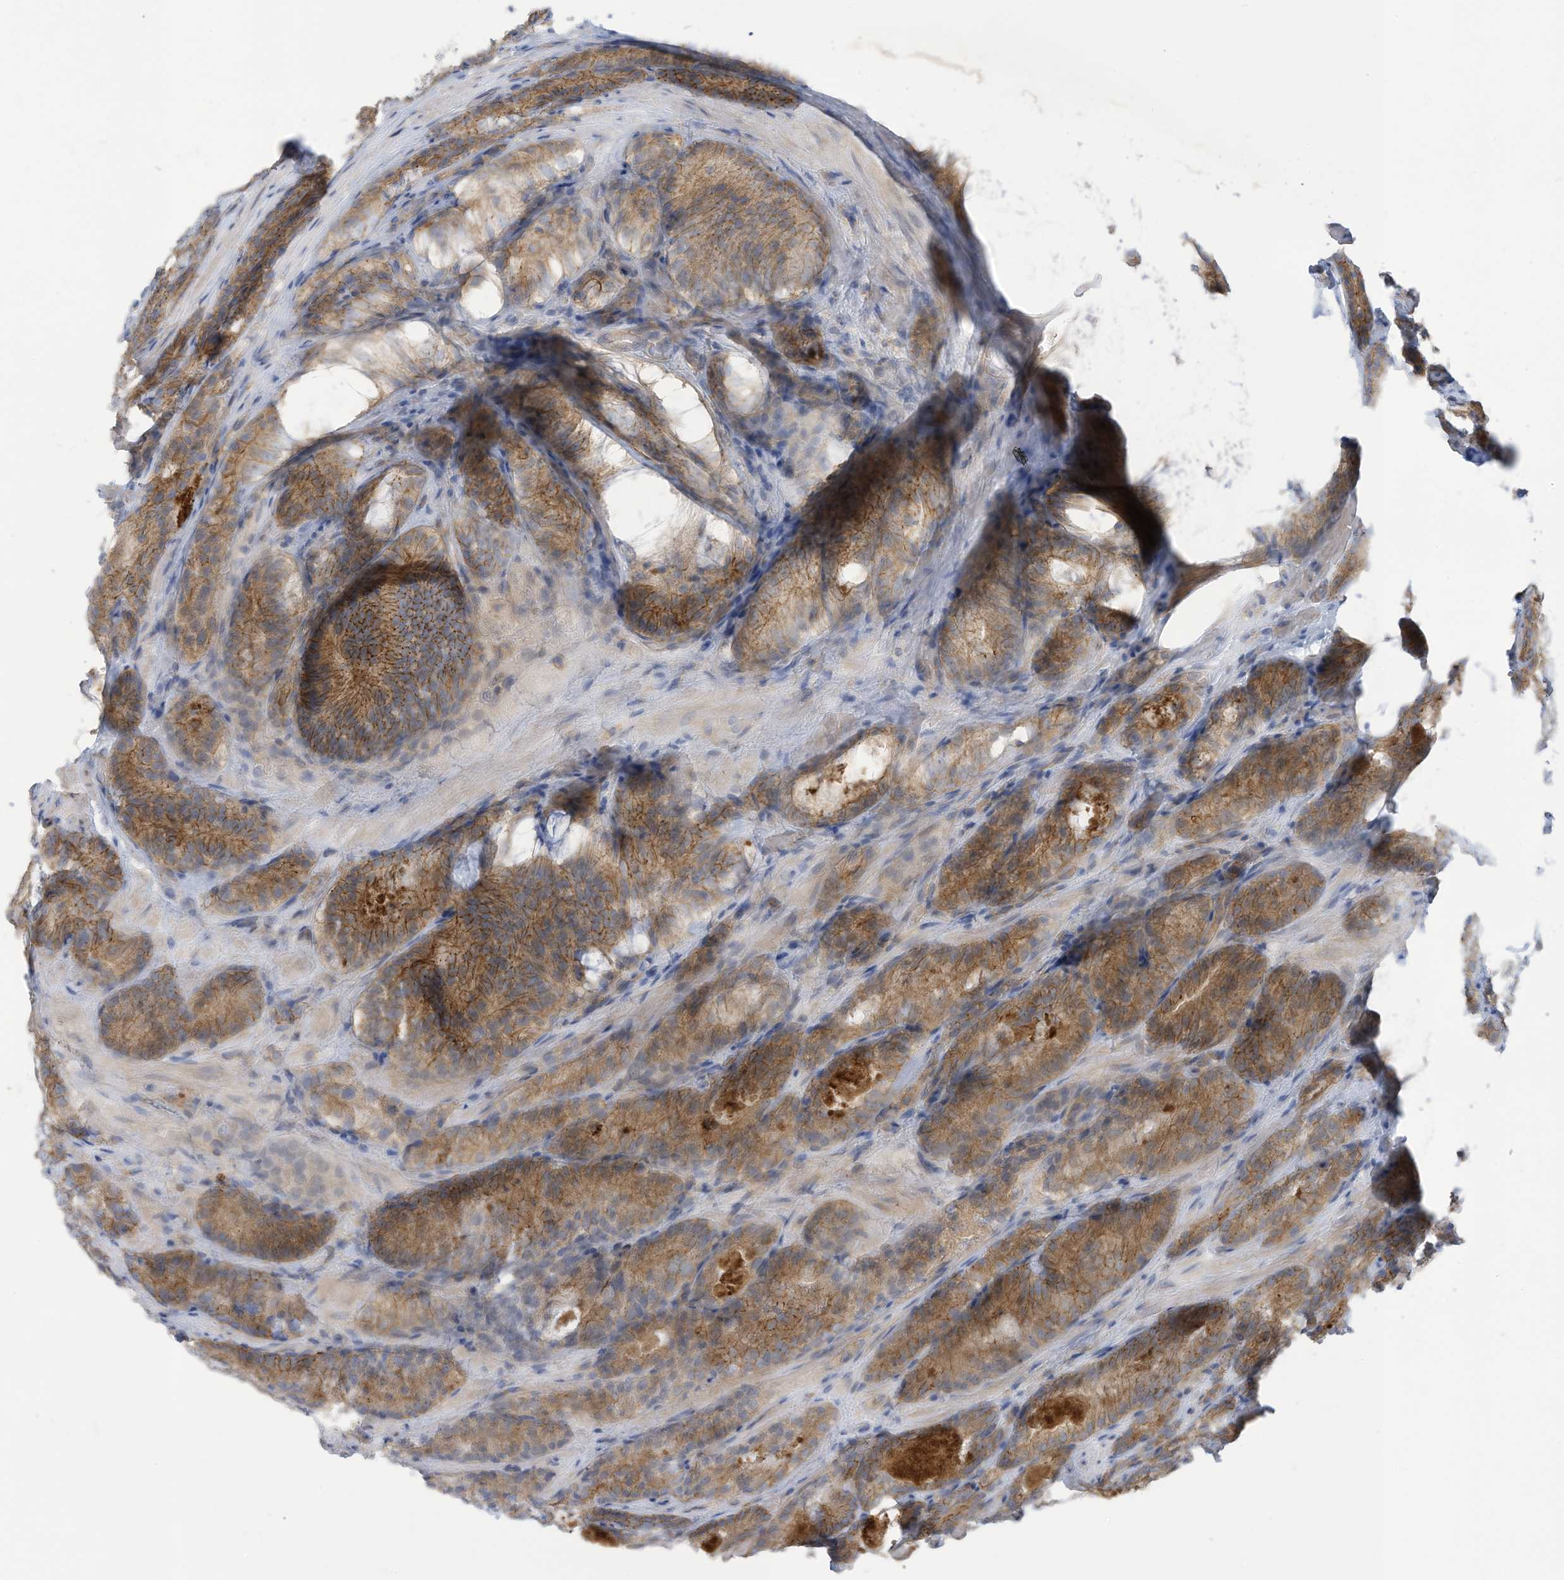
{"staining": {"intensity": "moderate", "quantity": ">75%", "location": "cytoplasmic/membranous"}, "tissue": "prostate cancer", "cell_type": "Tumor cells", "image_type": "cancer", "snomed": [{"axis": "morphology", "description": "Adenocarcinoma, High grade"}, {"axis": "topography", "description": "Prostate"}], "caption": "Prostate adenocarcinoma (high-grade) was stained to show a protein in brown. There is medium levels of moderate cytoplasmic/membranous staining in approximately >75% of tumor cells.", "gene": "ADAT2", "patient": {"sex": "male", "age": 57}}